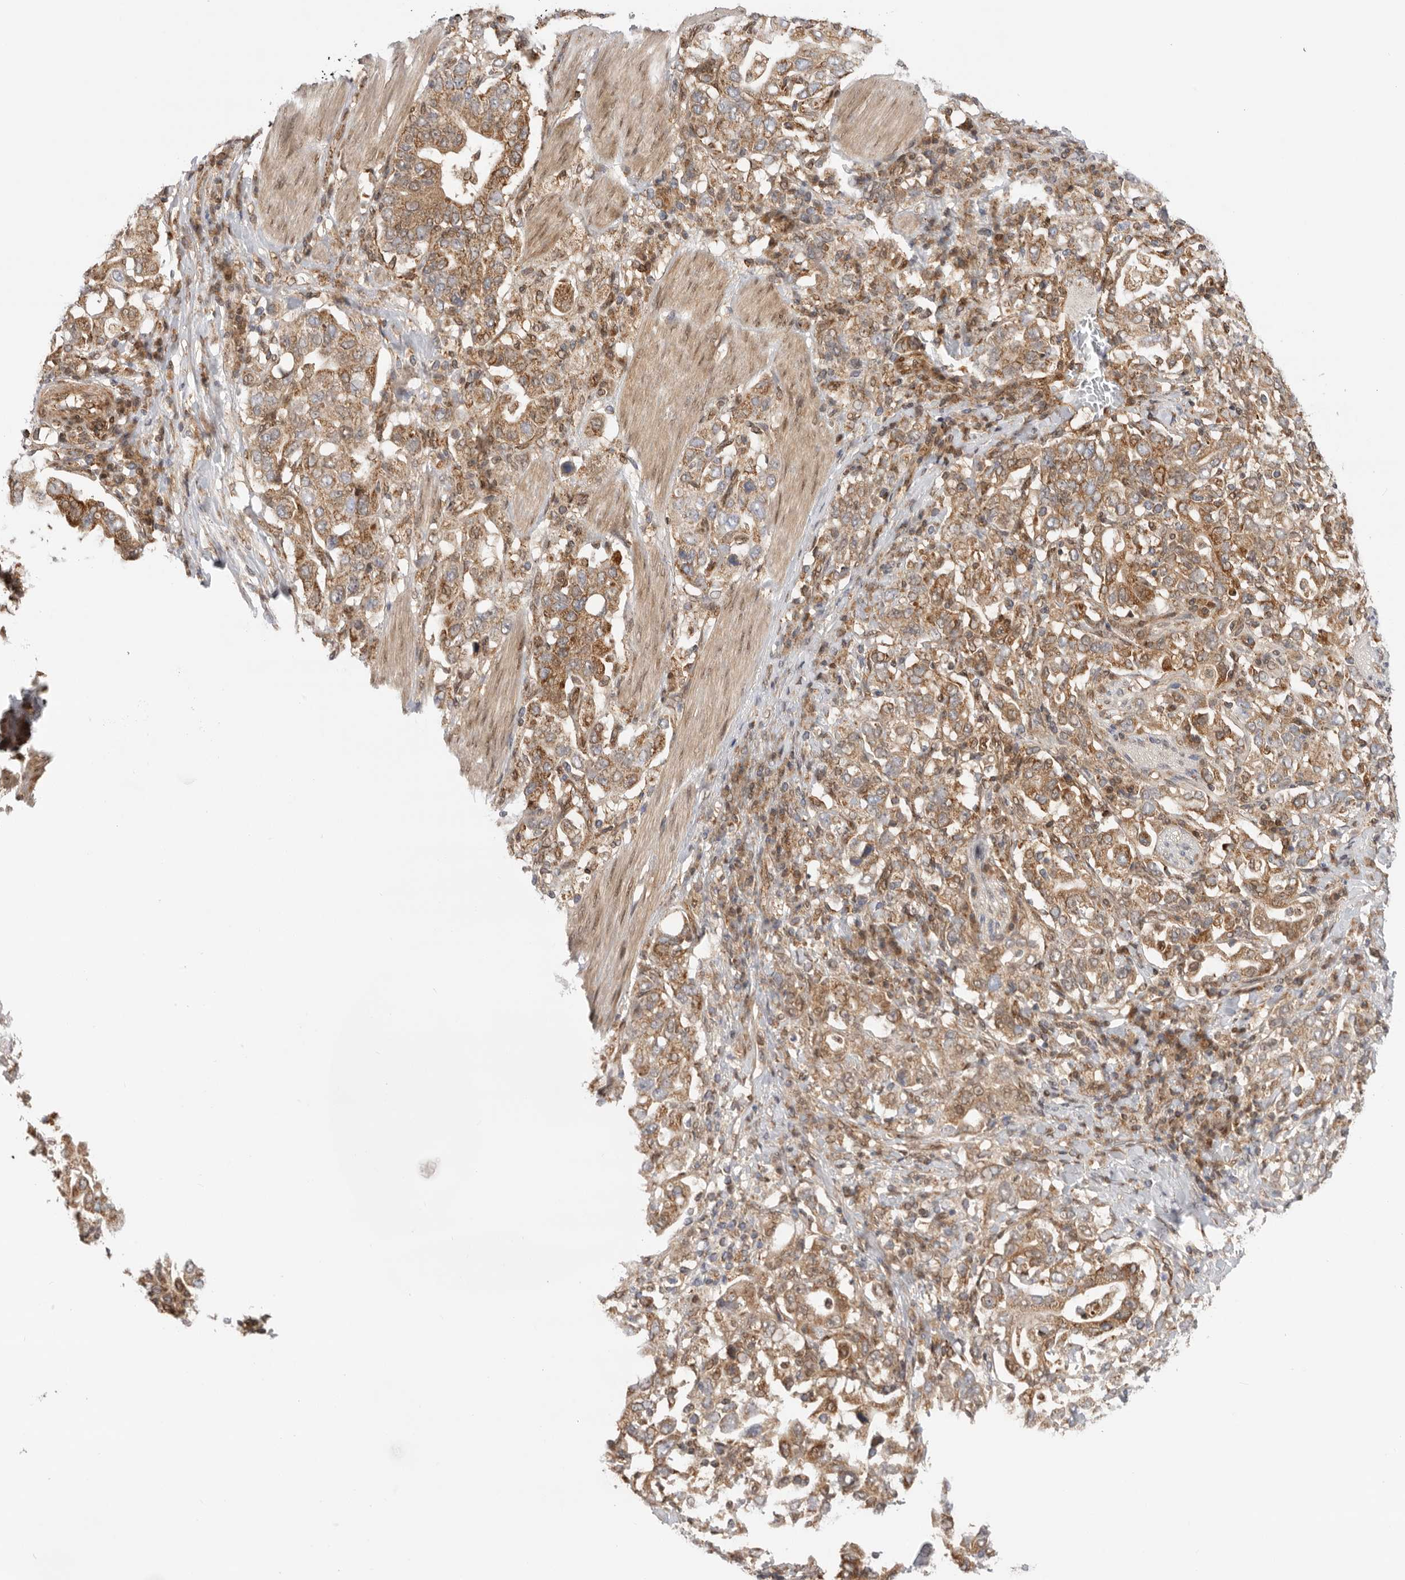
{"staining": {"intensity": "moderate", "quantity": ">75%", "location": "cytoplasmic/membranous"}, "tissue": "stomach cancer", "cell_type": "Tumor cells", "image_type": "cancer", "snomed": [{"axis": "morphology", "description": "Adenocarcinoma, NOS"}, {"axis": "topography", "description": "Stomach, upper"}], "caption": "Immunohistochemistry (IHC) of human stomach cancer reveals medium levels of moderate cytoplasmic/membranous expression in approximately >75% of tumor cells.", "gene": "DCAF8", "patient": {"sex": "male", "age": 62}}